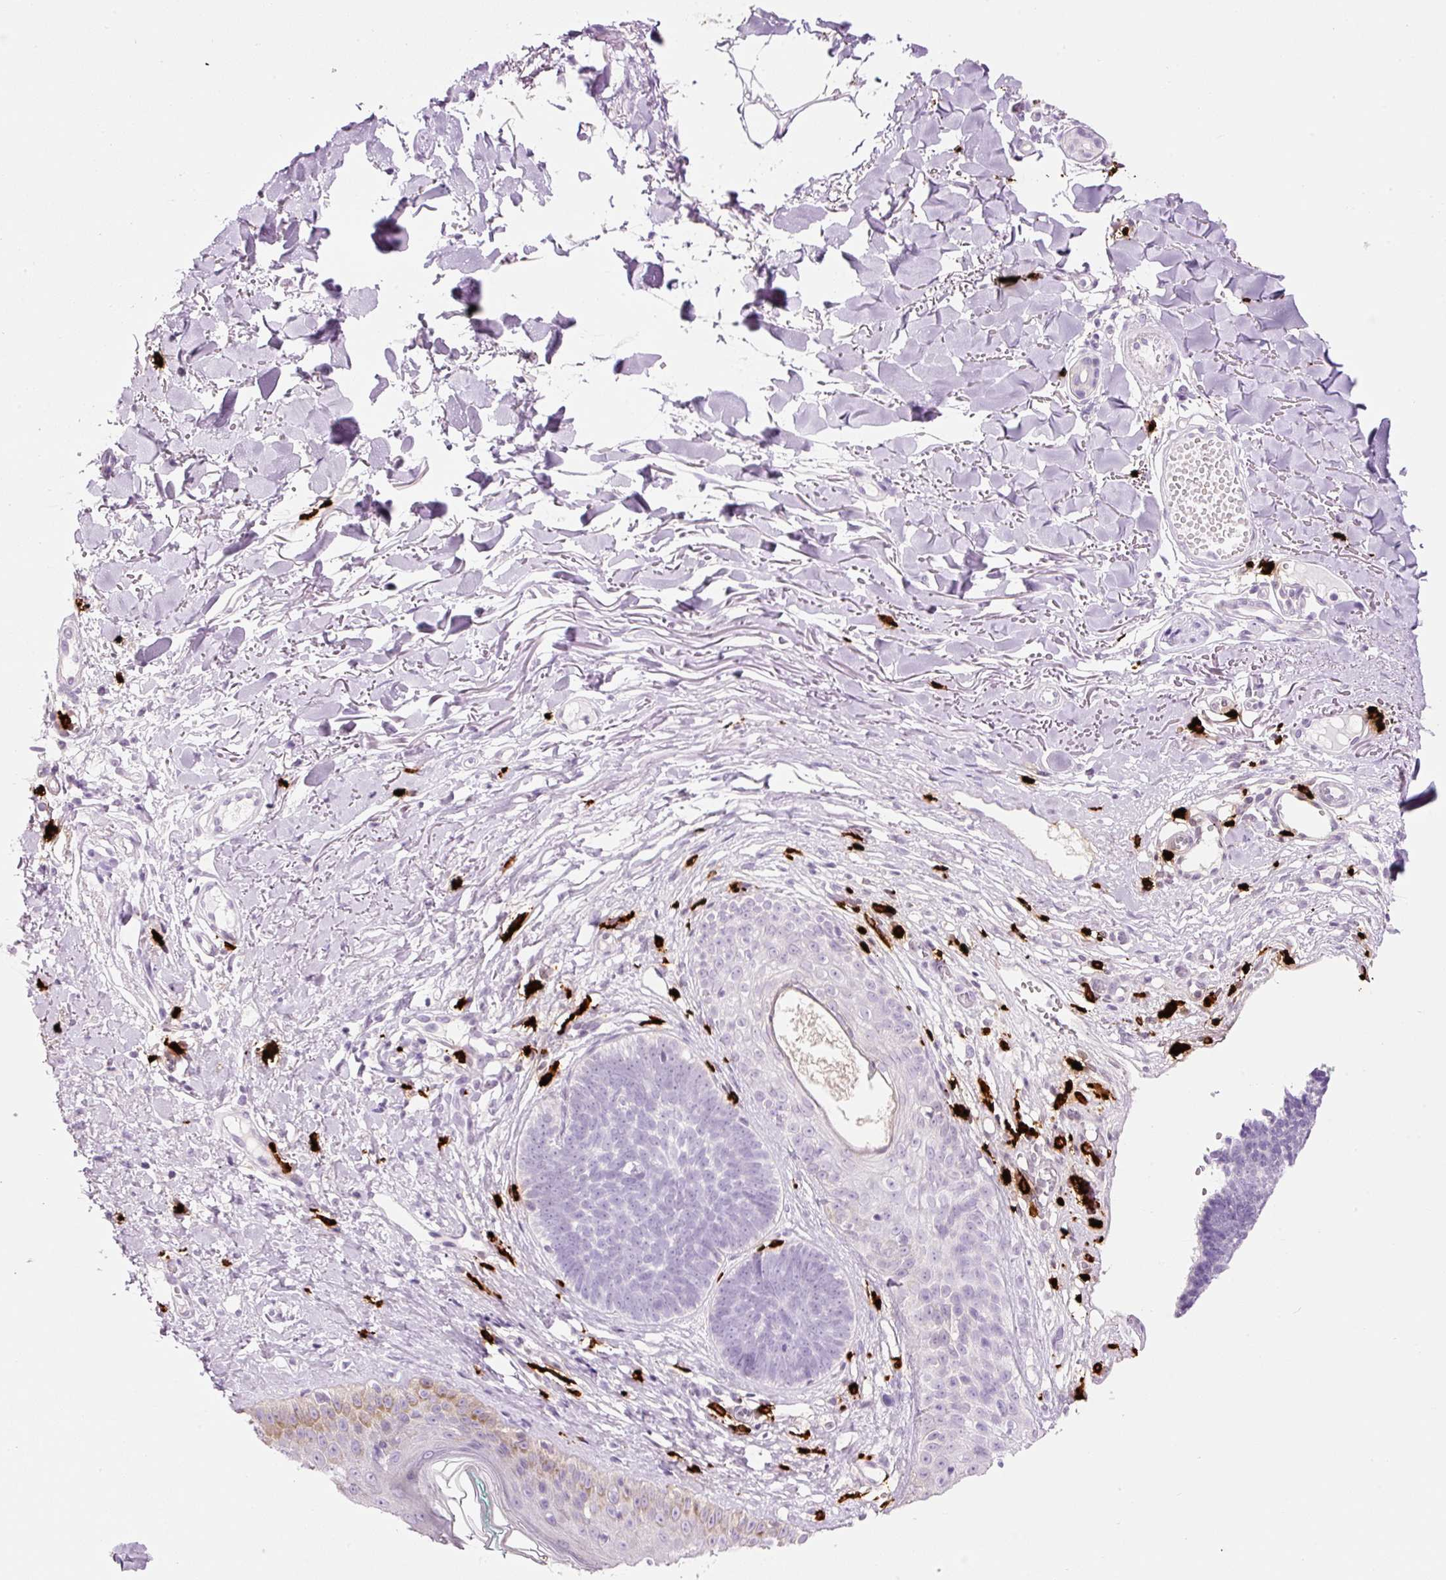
{"staining": {"intensity": "negative", "quantity": "none", "location": "none"}, "tissue": "skin cancer", "cell_type": "Tumor cells", "image_type": "cancer", "snomed": [{"axis": "morphology", "description": "Basal cell carcinoma"}, {"axis": "topography", "description": "Skin"}, {"axis": "topography", "description": "Skin of neck"}, {"axis": "topography", "description": "Skin of shoulder"}, {"axis": "topography", "description": "Skin of back"}], "caption": "Skin cancer (basal cell carcinoma) was stained to show a protein in brown. There is no significant positivity in tumor cells.", "gene": "CMA1", "patient": {"sex": "male", "age": 80}}